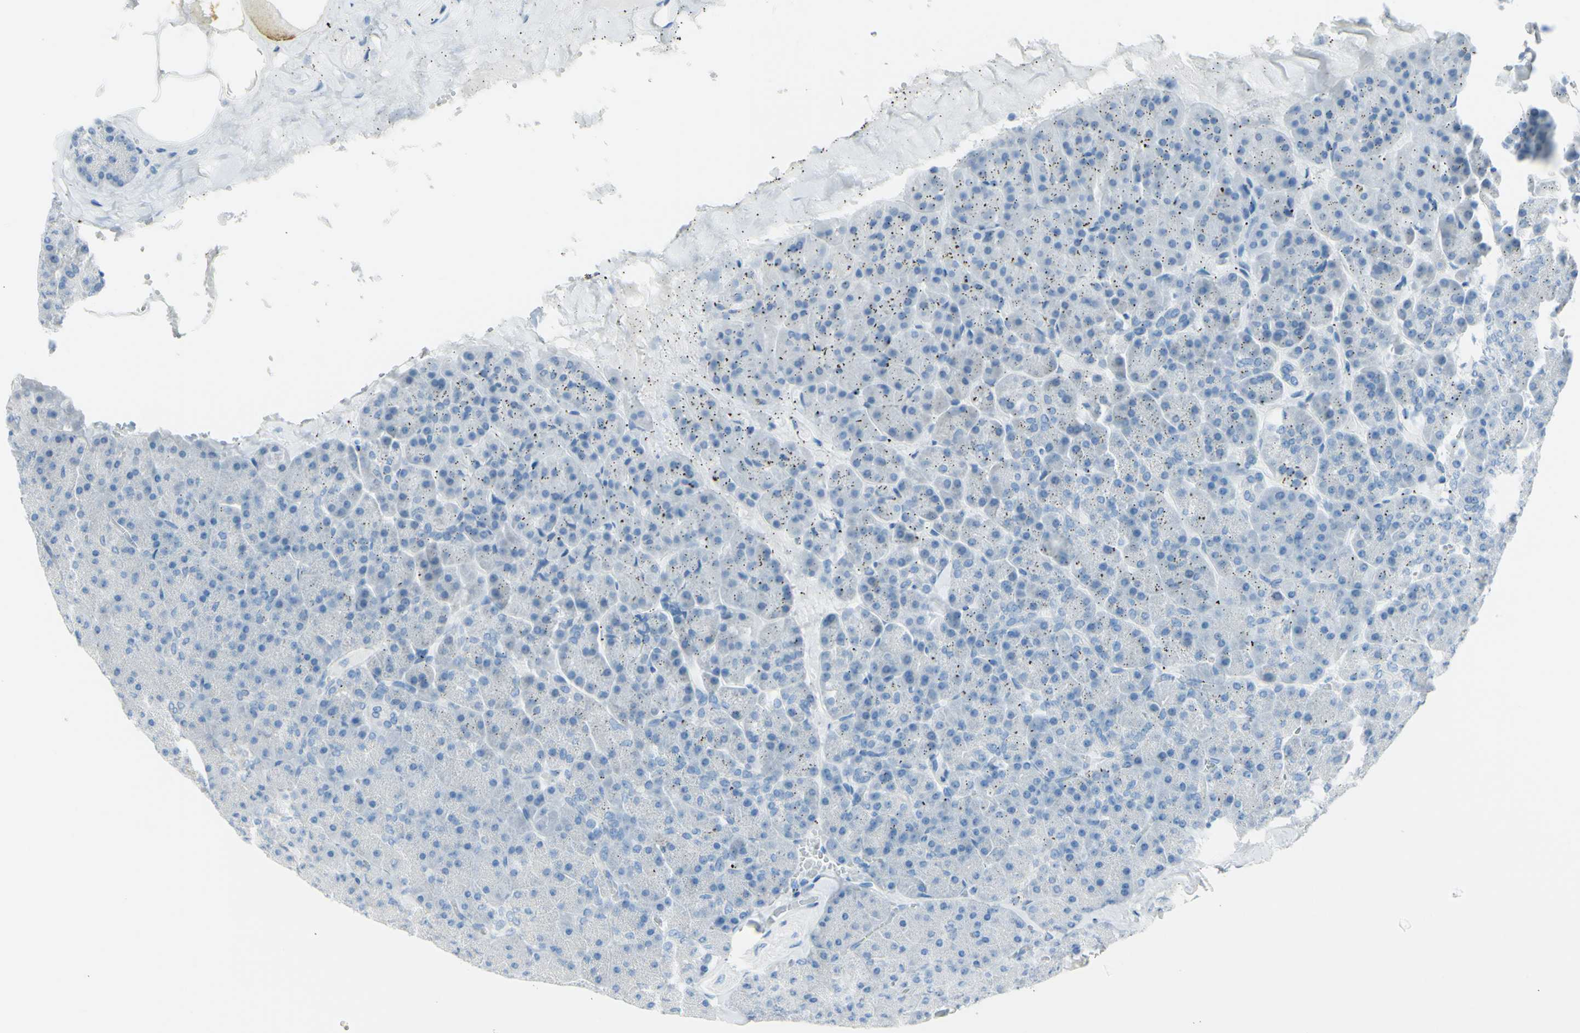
{"staining": {"intensity": "negative", "quantity": "none", "location": "none"}, "tissue": "pancreas", "cell_type": "Exocrine glandular cells", "image_type": "normal", "snomed": [{"axis": "morphology", "description": "Normal tissue, NOS"}, {"axis": "topography", "description": "Pancreas"}], "caption": "Exocrine glandular cells show no significant protein staining in unremarkable pancreas. (DAB IHC visualized using brightfield microscopy, high magnification).", "gene": "TFPI2", "patient": {"sex": "female", "age": 35}}